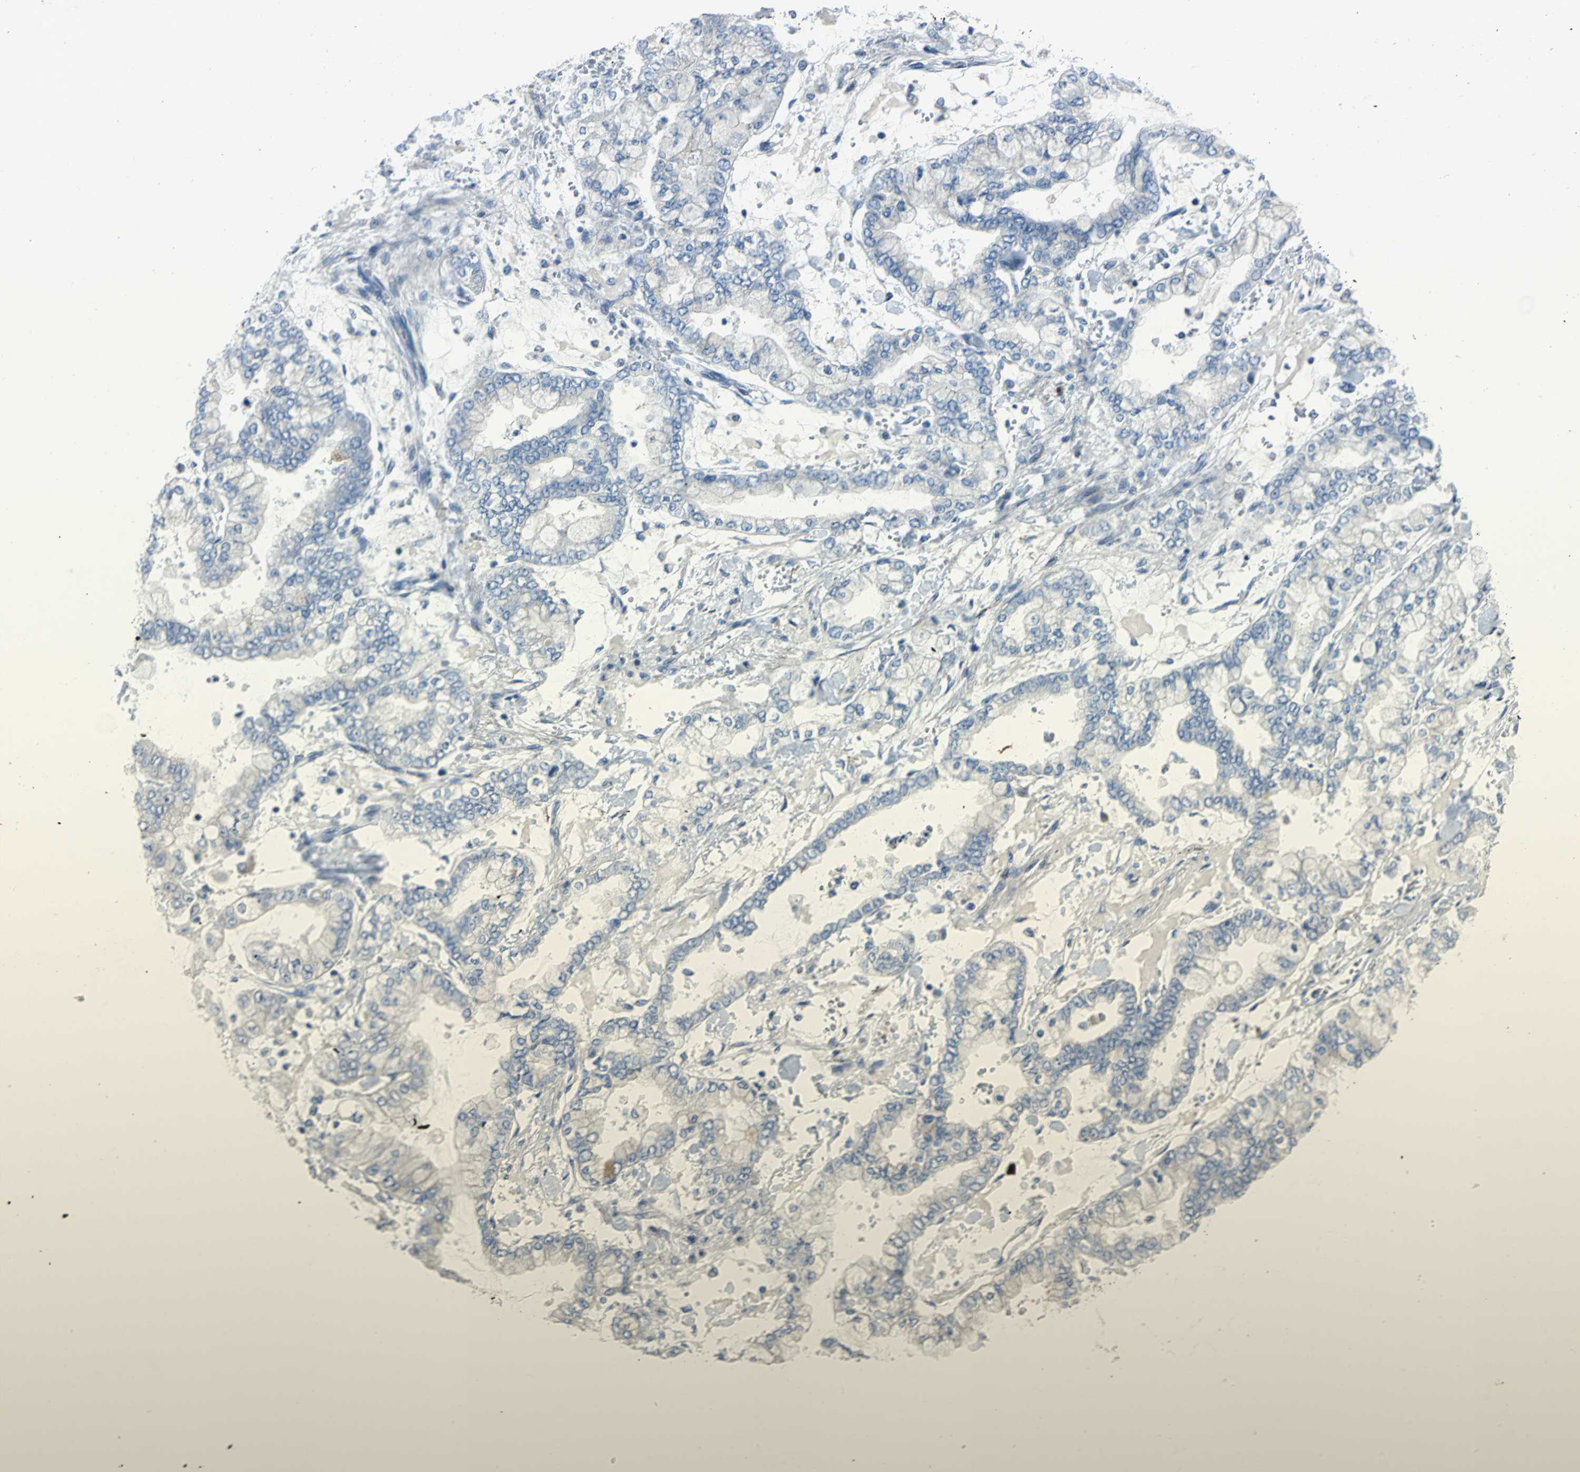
{"staining": {"intensity": "negative", "quantity": "none", "location": "none"}, "tissue": "stomach cancer", "cell_type": "Tumor cells", "image_type": "cancer", "snomed": [{"axis": "morphology", "description": "Normal tissue, NOS"}, {"axis": "morphology", "description": "Adenocarcinoma, NOS"}, {"axis": "topography", "description": "Stomach, upper"}, {"axis": "topography", "description": "Stomach"}], "caption": "This is an immunohistochemistry (IHC) photomicrograph of stomach cancer. There is no expression in tumor cells.", "gene": "EIF5A", "patient": {"sex": "male", "age": 76}}